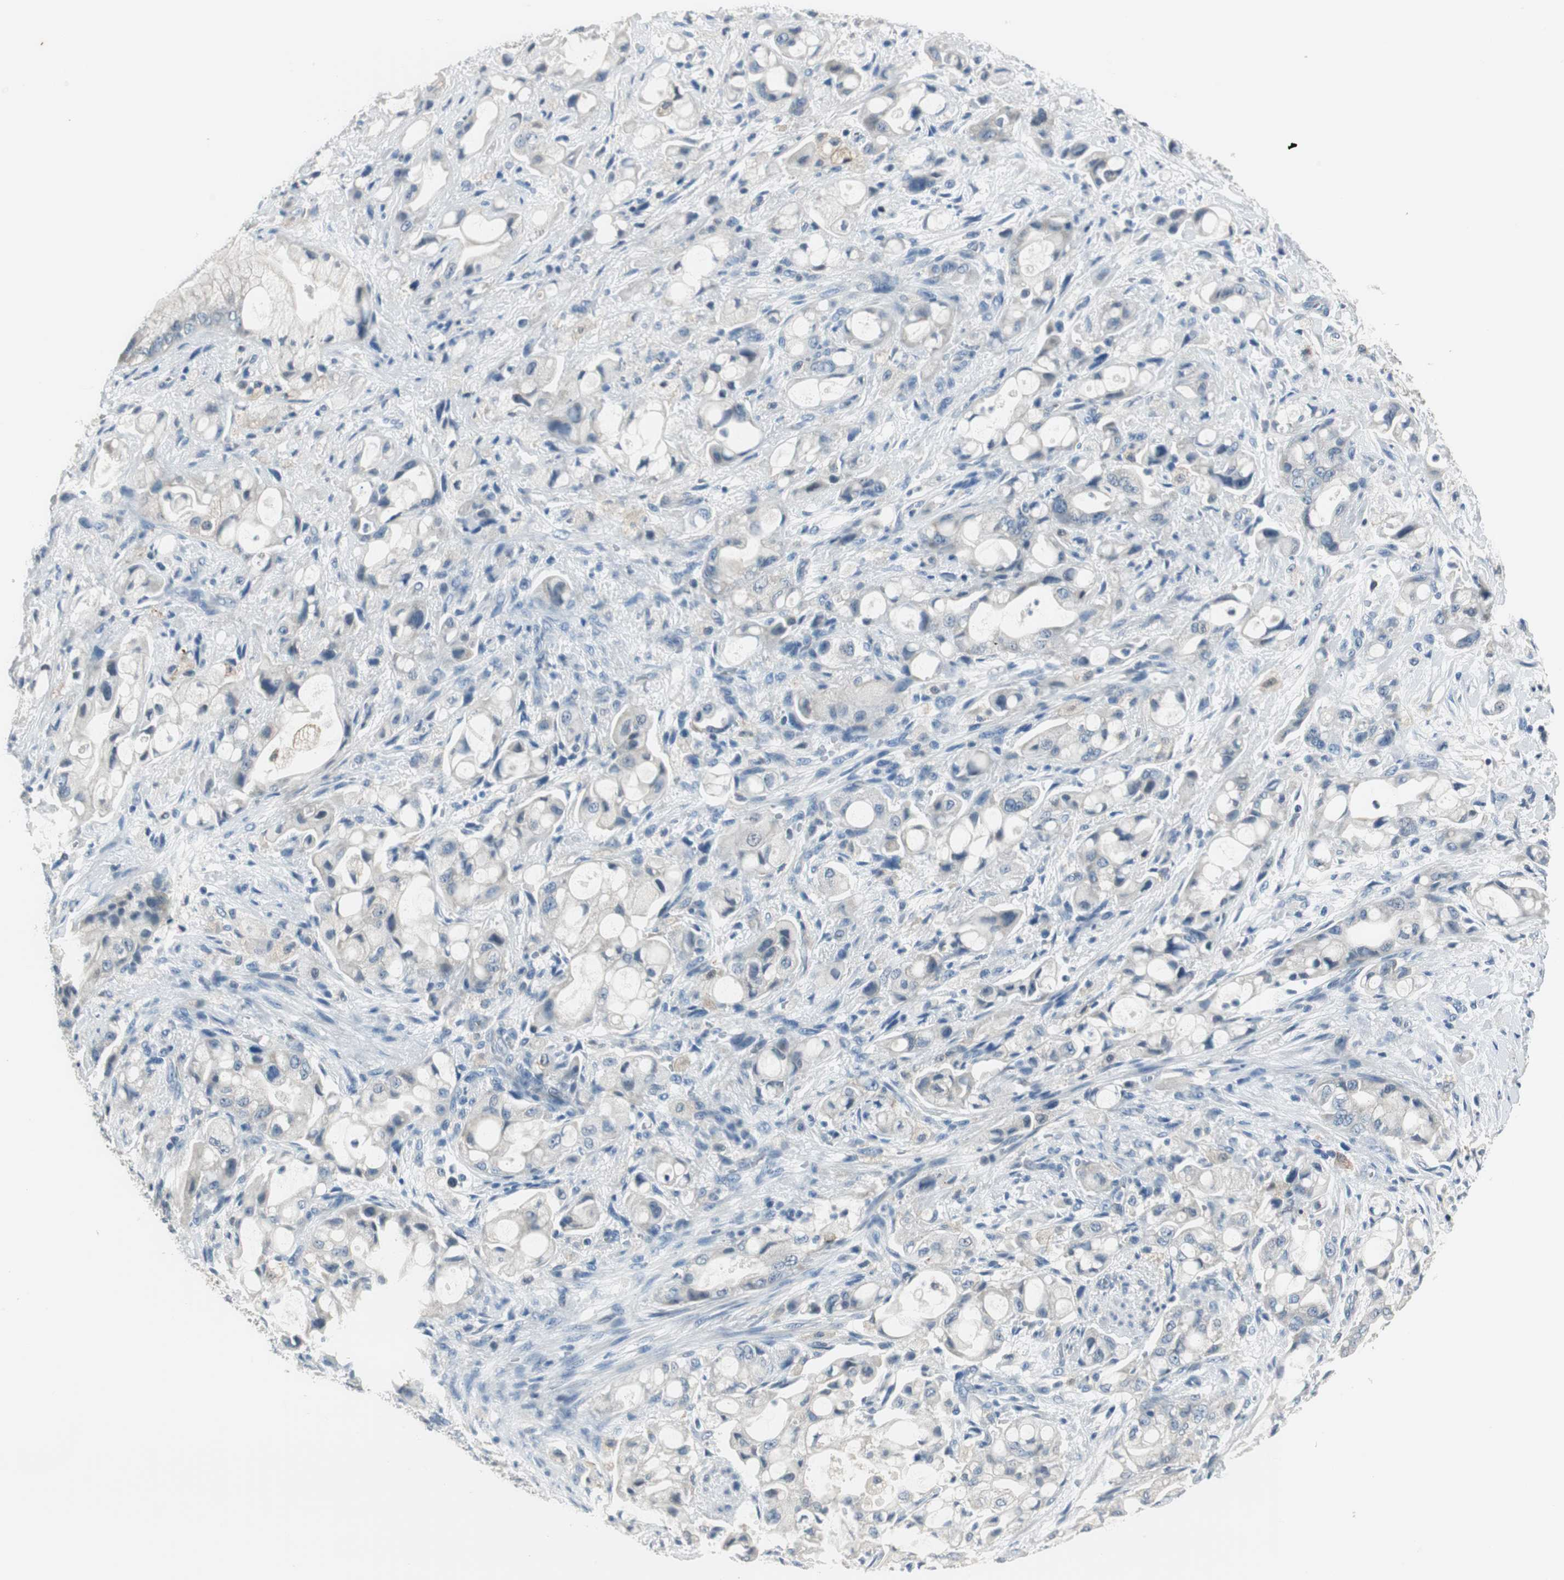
{"staining": {"intensity": "negative", "quantity": "none", "location": "none"}, "tissue": "pancreatic cancer", "cell_type": "Tumor cells", "image_type": "cancer", "snomed": [{"axis": "morphology", "description": "Adenocarcinoma, NOS"}, {"axis": "topography", "description": "Pancreas"}], "caption": "IHC photomicrograph of neoplastic tissue: pancreatic adenocarcinoma stained with DAB displays no significant protein expression in tumor cells.", "gene": "MSTO1", "patient": {"sex": "male", "age": 79}}